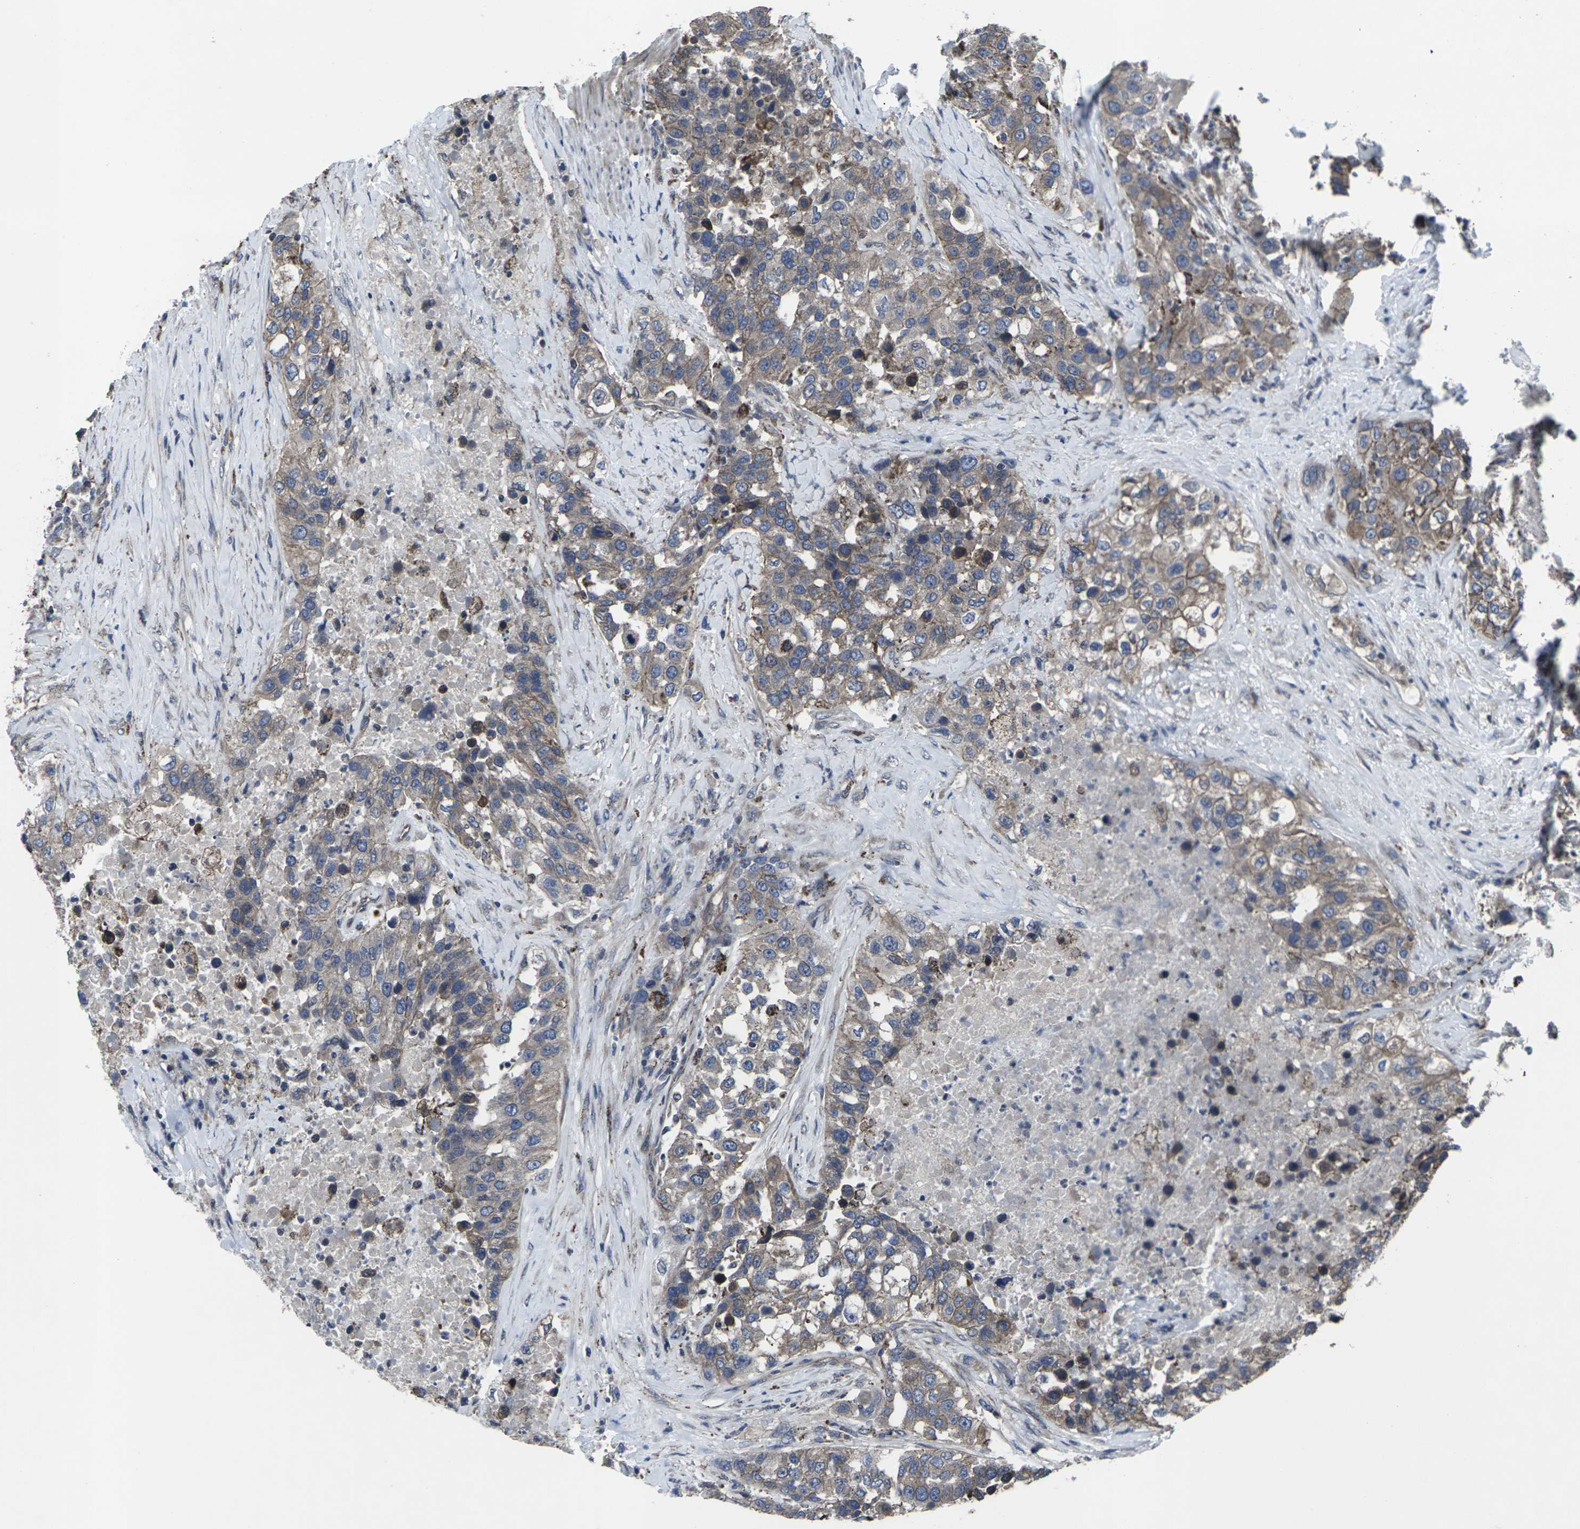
{"staining": {"intensity": "moderate", "quantity": ">75%", "location": "cytoplasmic/membranous"}, "tissue": "urothelial cancer", "cell_type": "Tumor cells", "image_type": "cancer", "snomed": [{"axis": "morphology", "description": "Urothelial carcinoma, High grade"}, {"axis": "topography", "description": "Urinary bladder"}], "caption": "The histopathology image displays immunohistochemical staining of urothelial carcinoma (high-grade). There is moderate cytoplasmic/membranous expression is identified in approximately >75% of tumor cells.", "gene": "MAPKAPK2", "patient": {"sex": "female", "age": 80}}